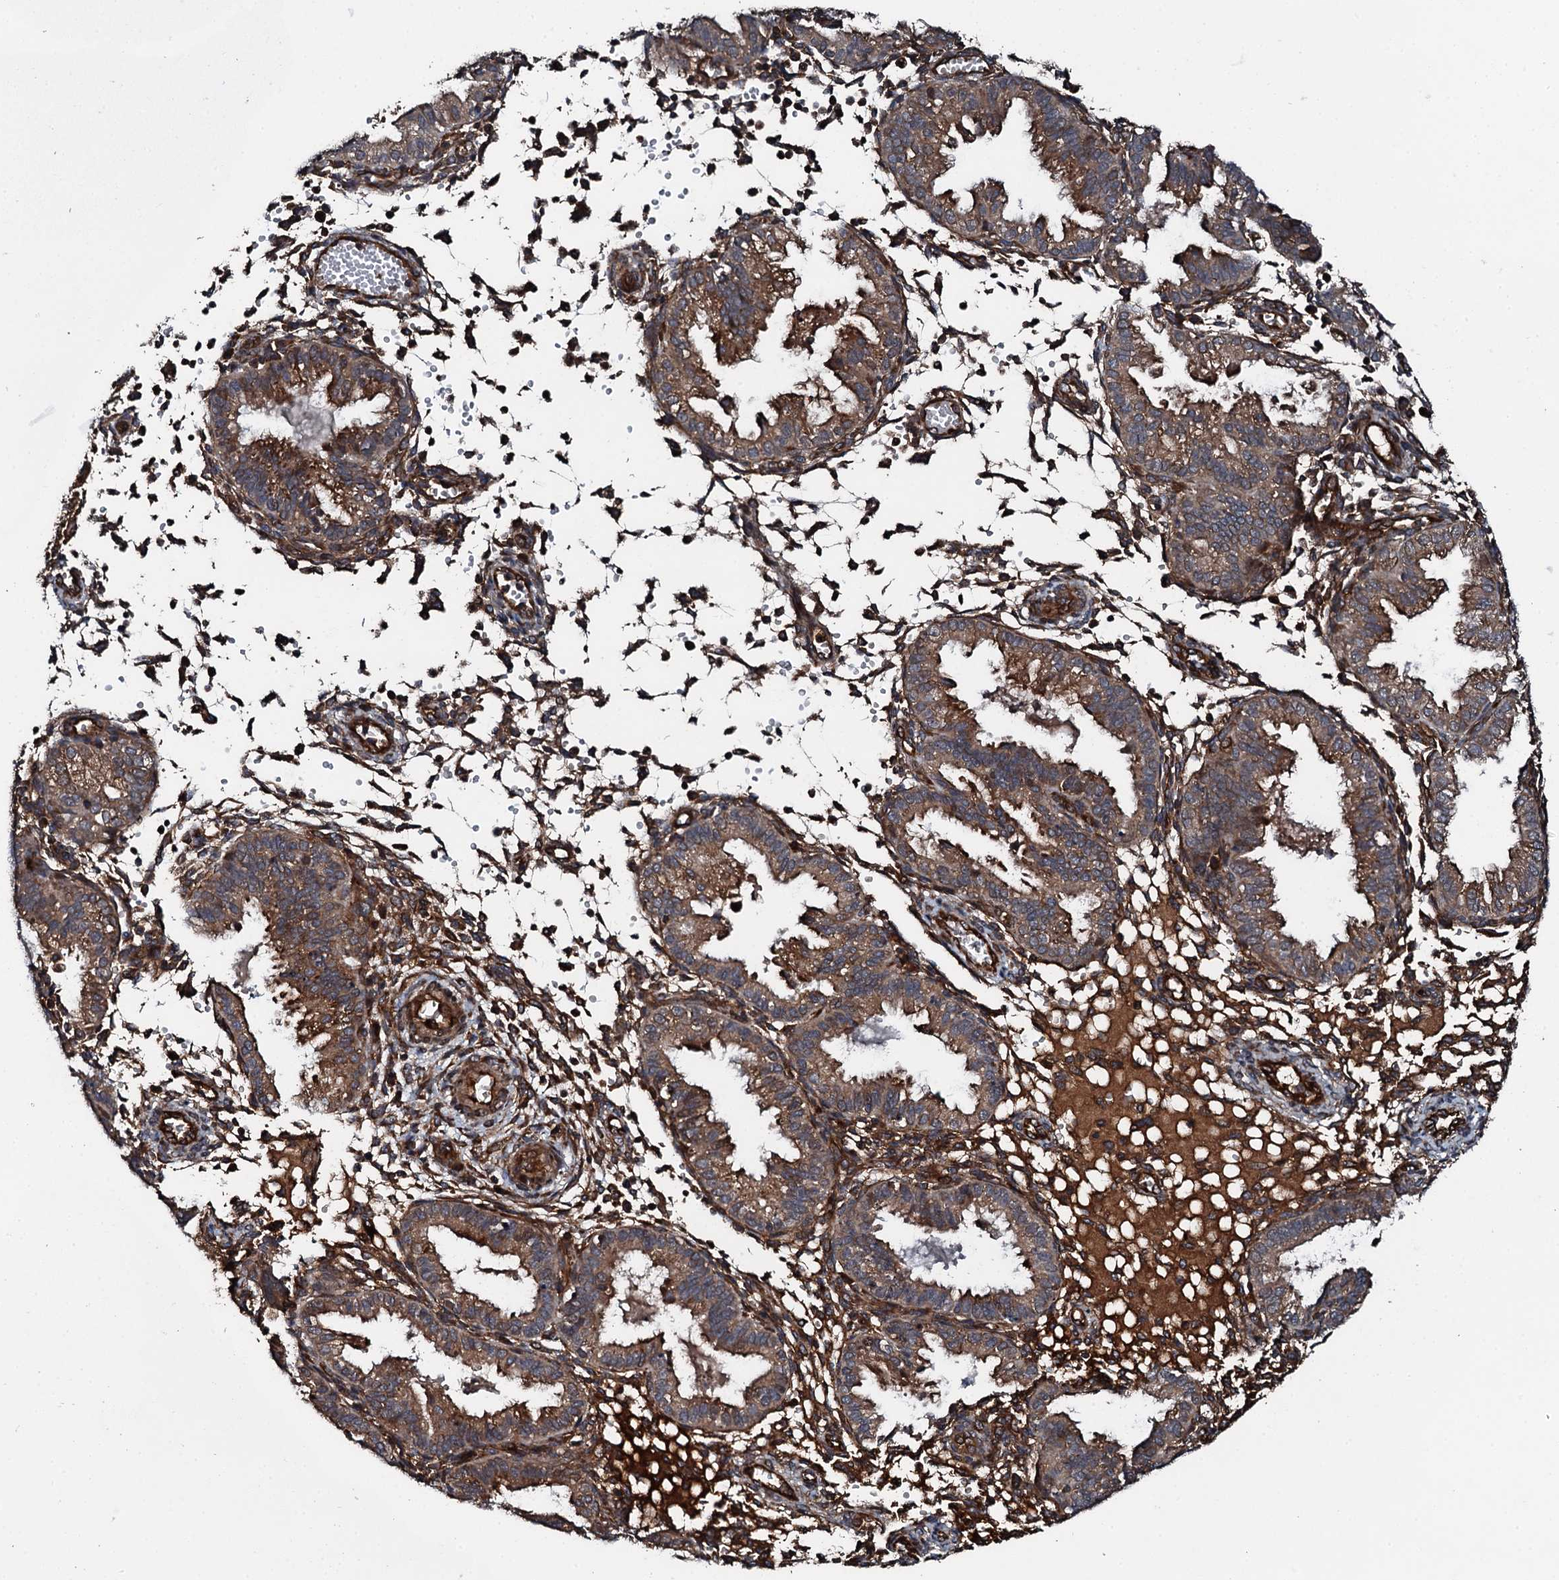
{"staining": {"intensity": "strong", "quantity": "25%-75%", "location": "cytoplasmic/membranous"}, "tissue": "endometrium", "cell_type": "Cells in endometrial stroma", "image_type": "normal", "snomed": [{"axis": "morphology", "description": "Normal tissue, NOS"}, {"axis": "topography", "description": "Endometrium"}], "caption": "High-power microscopy captured an immunohistochemistry micrograph of unremarkable endometrium, revealing strong cytoplasmic/membranous staining in about 25%-75% of cells in endometrial stroma. The protein of interest is stained brown, and the nuclei are stained in blue (DAB (3,3'-diaminobenzidine) IHC with brightfield microscopy, high magnification).", "gene": "FLYWCH1", "patient": {"sex": "female", "age": 33}}